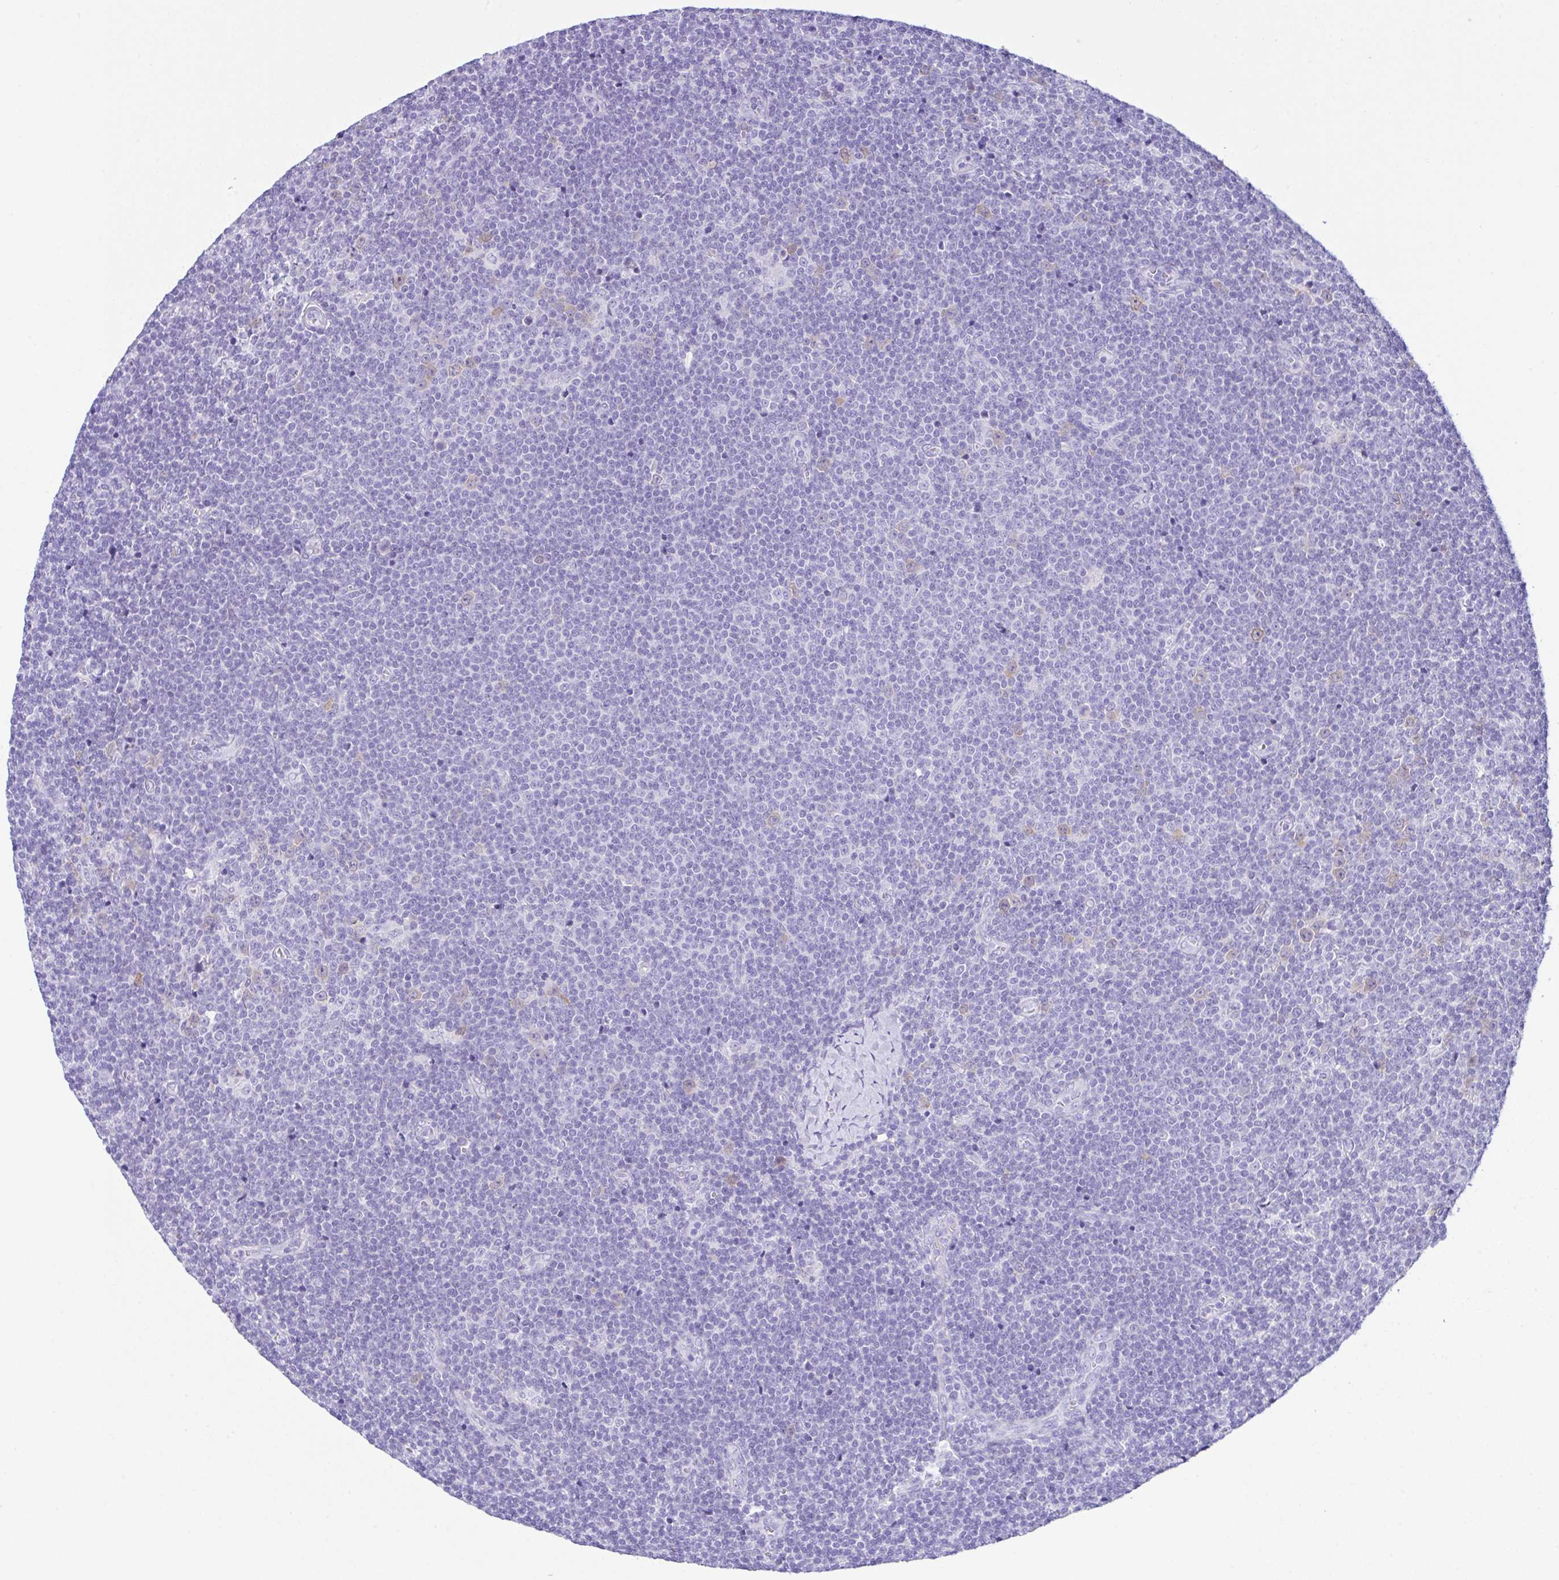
{"staining": {"intensity": "negative", "quantity": "none", "location": "none"}, "tissue": "lymphoma", "cell_type": "Tumor cells", "image_type": "cancer", "snomed": [{"axis": "morphology", "description": "Malignant lymphoma, non-Hodgkin's type, Low grade"}, {"axis": "topography", "description": "Lymph node"}], "caption": "The micrograph exhibits no significant expression in tumor cells of lymphoma.", "gene": "RRM2", "patient": {"sex": "male", "age": 48}}